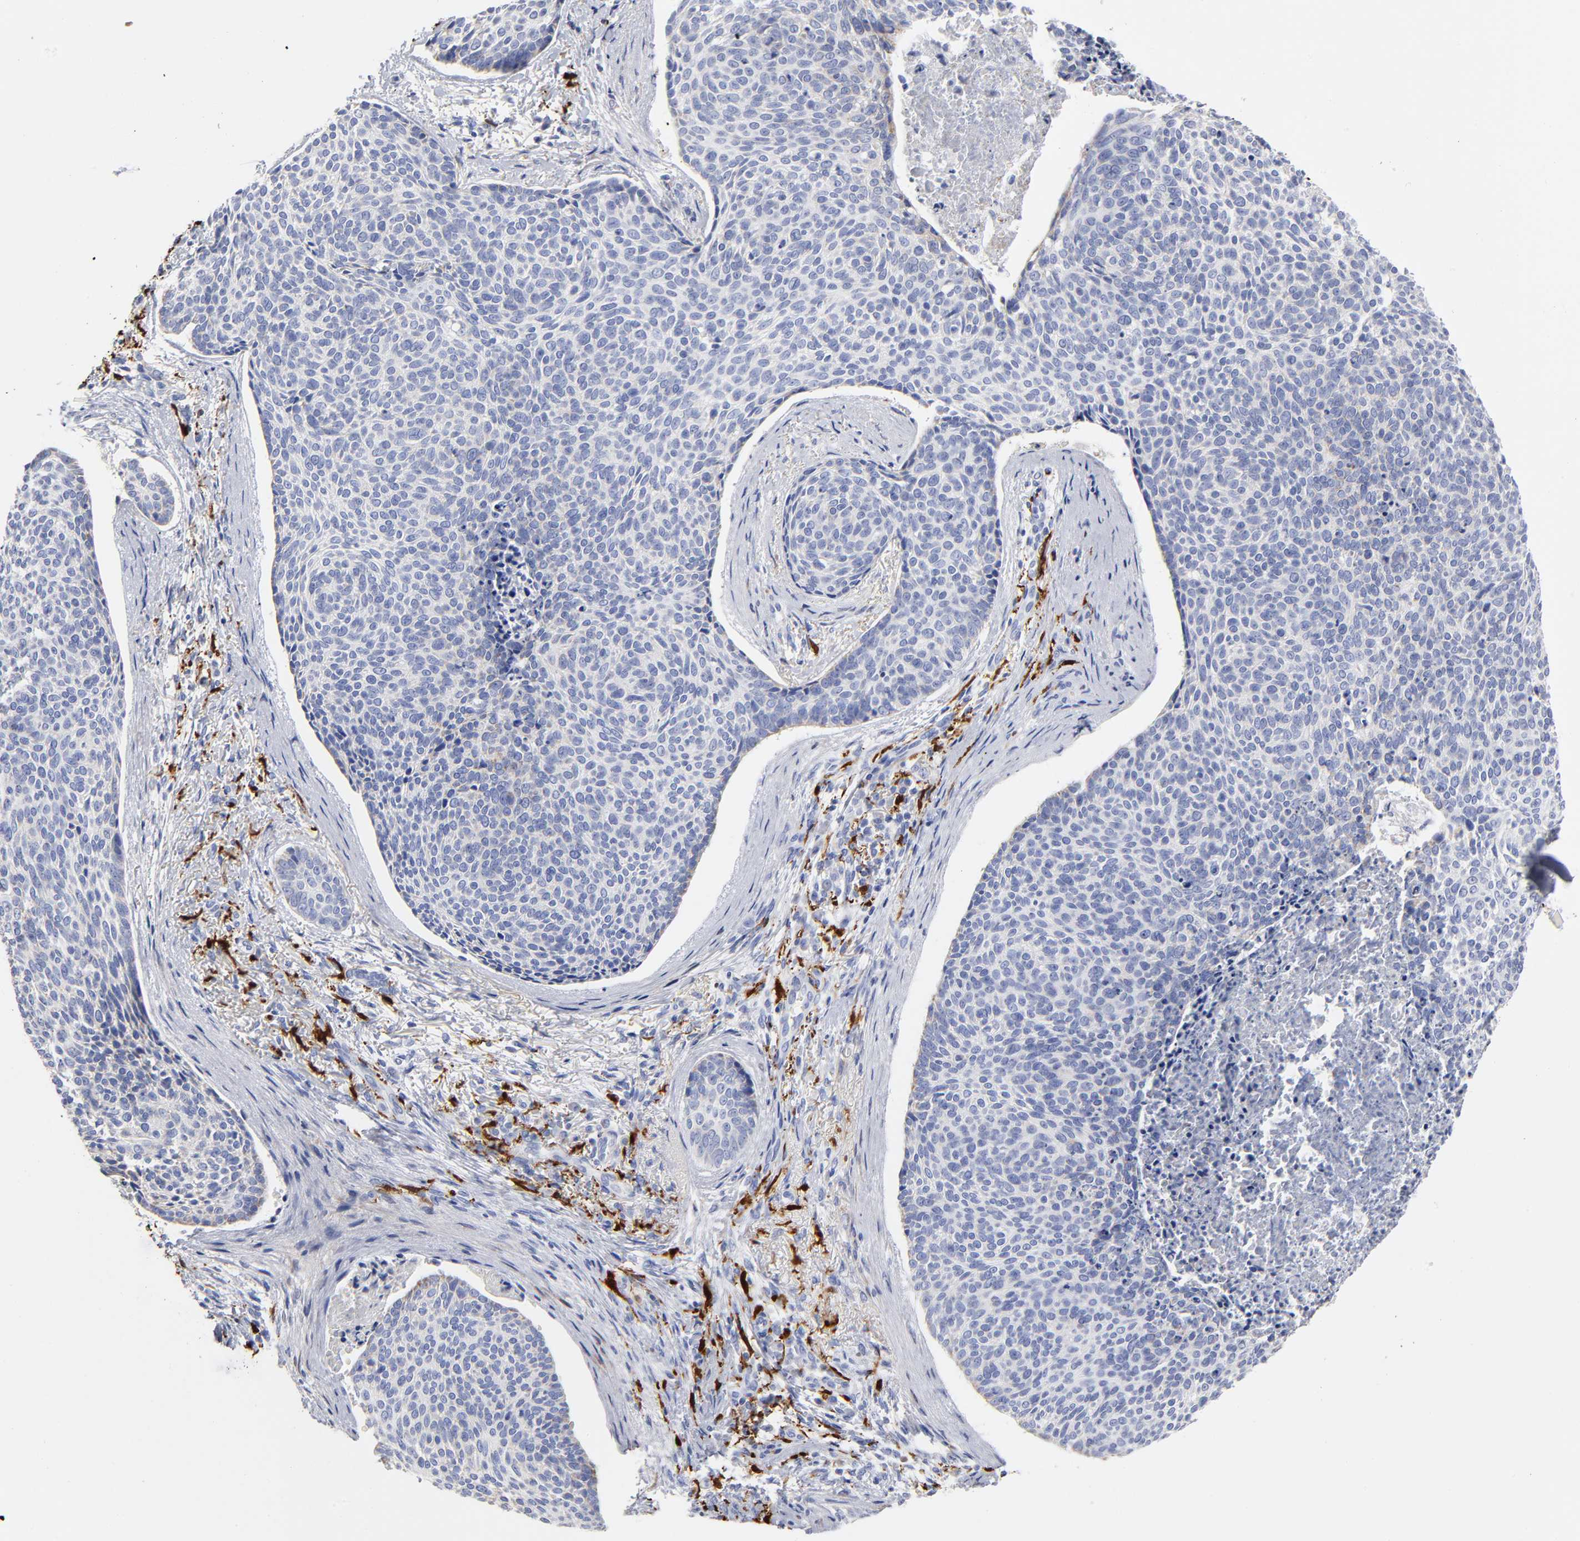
{"staining": {"intensity": "negative", "quantity": "none", "location": "none"}, "tissue": "skin cancer", "cell_type": "Tumor cells", "image_type": "cancer", "snomed": [{"axis": "morphology", "description": "Normal tissue, NOS"}, {"axis": "morphology", "description": "Basal cell carcinoma"}, {"axis": "topography", "description": "Skin"}], "caption": "Tumor cells show no significant staining in basal cell carcinoma (skin).", "gene": "PTP4A1", "patient": {"sex": "female", "age": 57}}